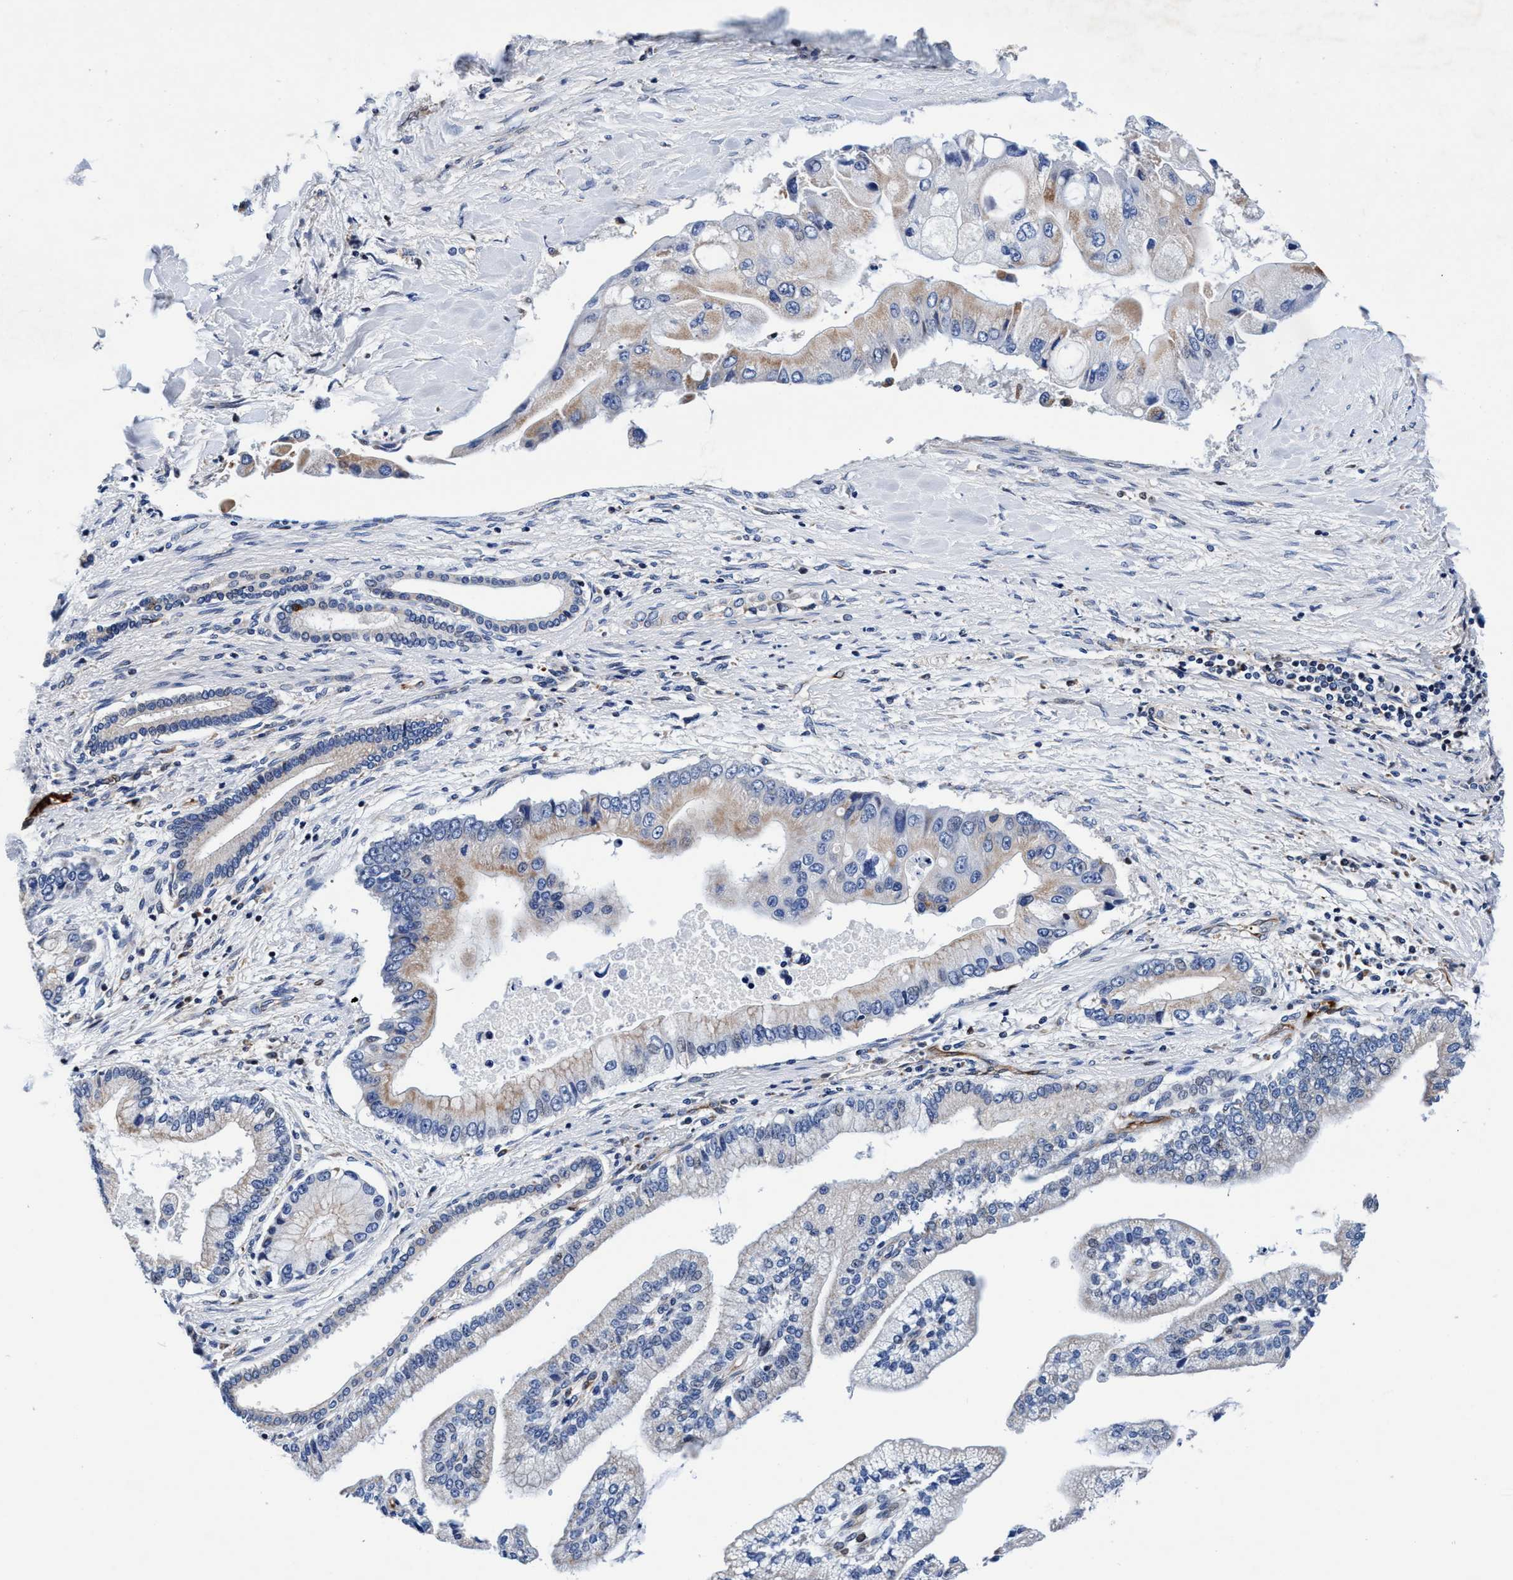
{"staining": {"intensity": "weak", "quantity": "25%-75%", "location": "cytoplasmic/membranous"}, "tissue": "liver cancer", "cell_type": "Tumor cells", "image_type": "cancer", "snomed": [{"axis": "morphology", "description": "Cholangiocarcinoma"}, {"axis": "topography", "description": "Liver"}], "caption": "Protein analysis of liver cancer tissue exhibits weak cytoplasmic/membranous positivity in about 25%-75% of tumor cells. The protein of interest is shown in brown color, while the nuclei are stained blue.", "gene": "UBALD2", "patient": {"sex": "male", "age": 50}}